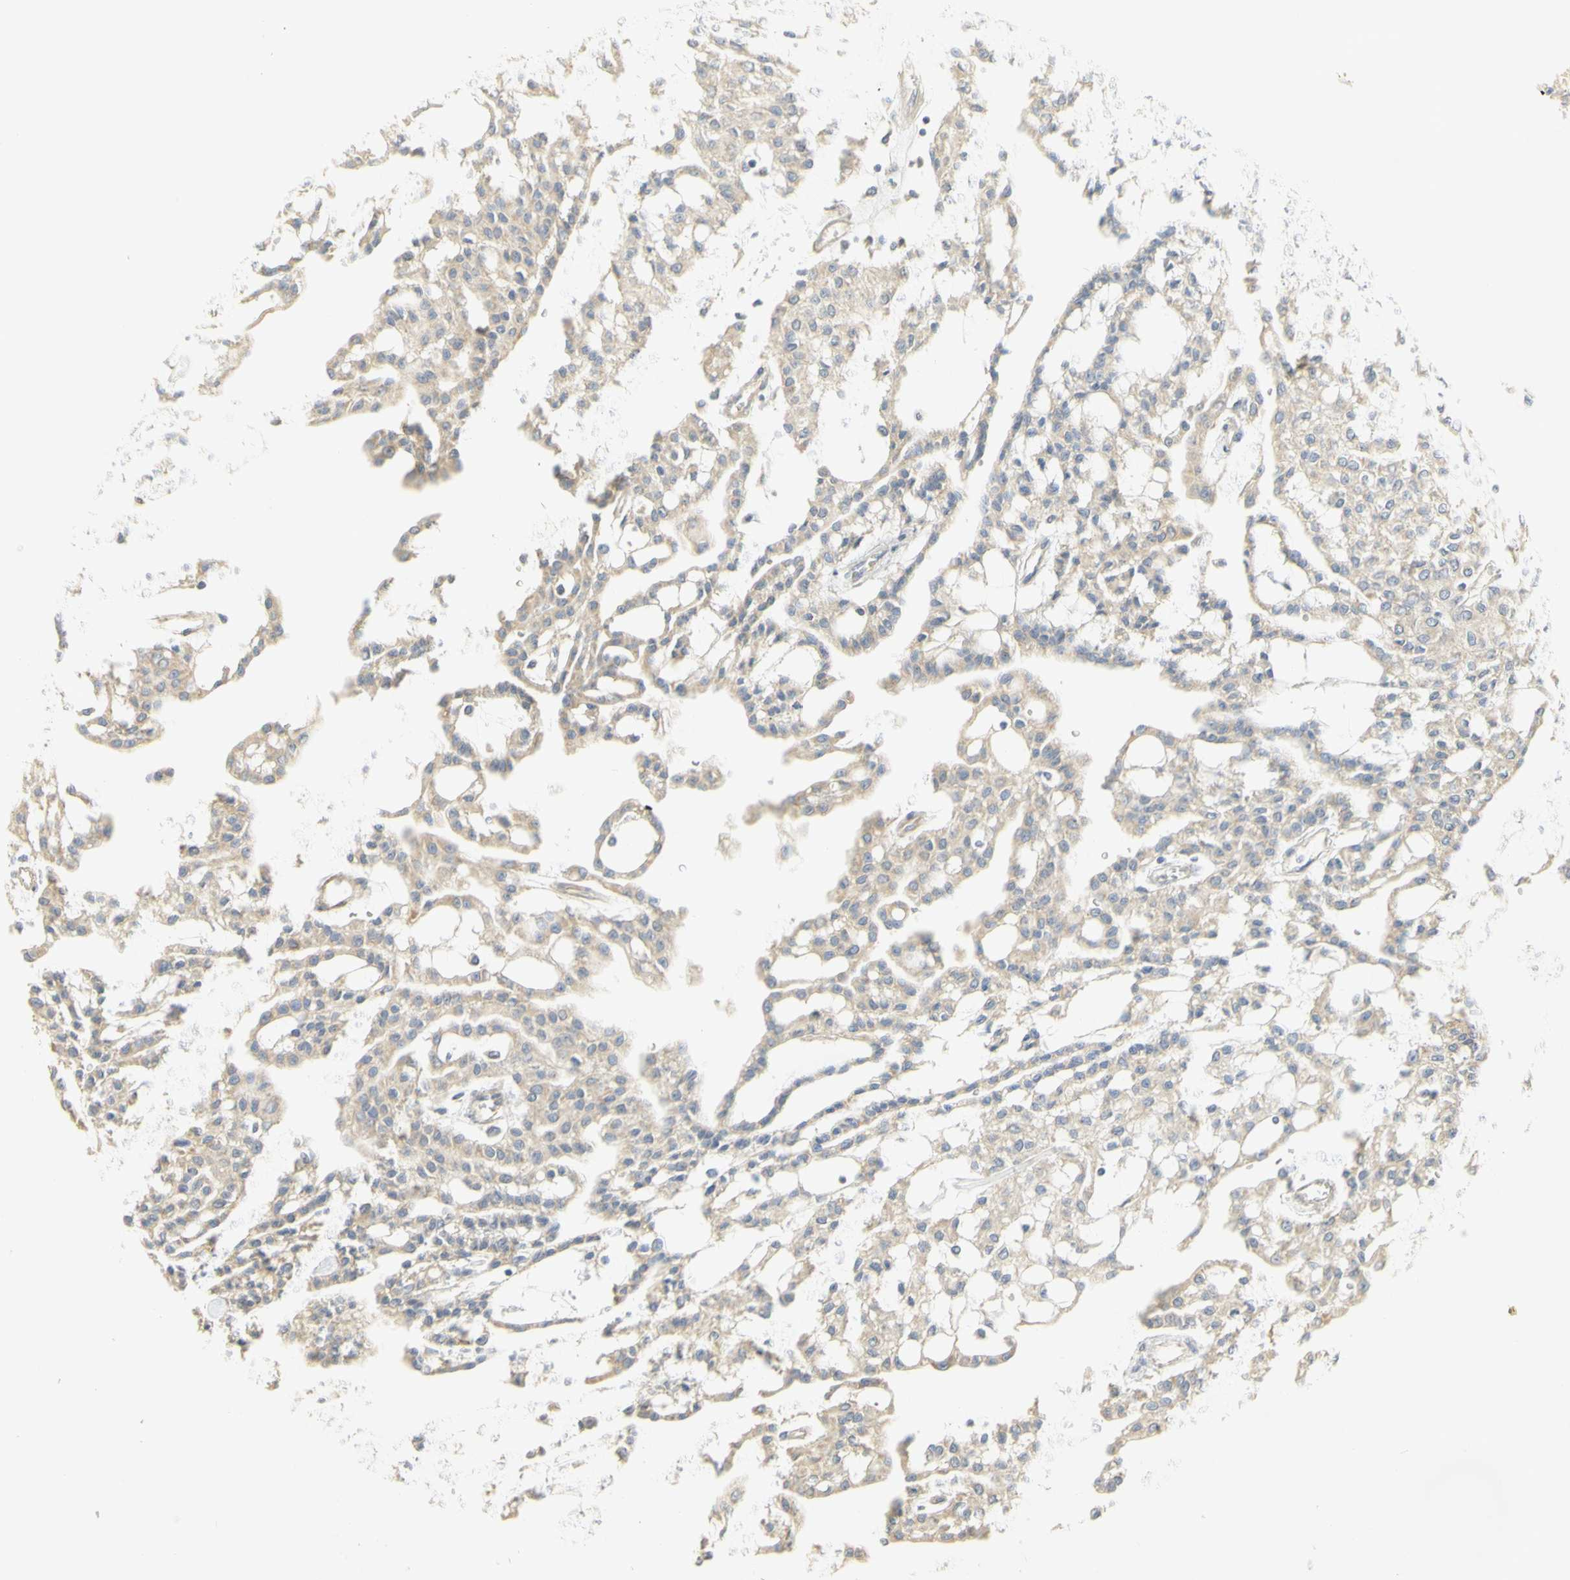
{"staining": {"intensity": "weak", "quantity": ">75%", "location": "cytoplasmic/membranous"}, "tissue": "renal cancer", "cell_type": "Tumor cells", "image_type": "cancer", "snomed": [{"axis": "morphology", "description": "Adenocarcinoma, NOS"}, {"axis": "topography", "description": "Kidney"}], "caption": "There is low levels of weak cytoplasmic/membranous expression in tumor cells of renal cancer, as demonstrated by immunohistochemical staining (brown color).", "gene": "KIF11", "patient": {"sex": "male", "age": 63}}